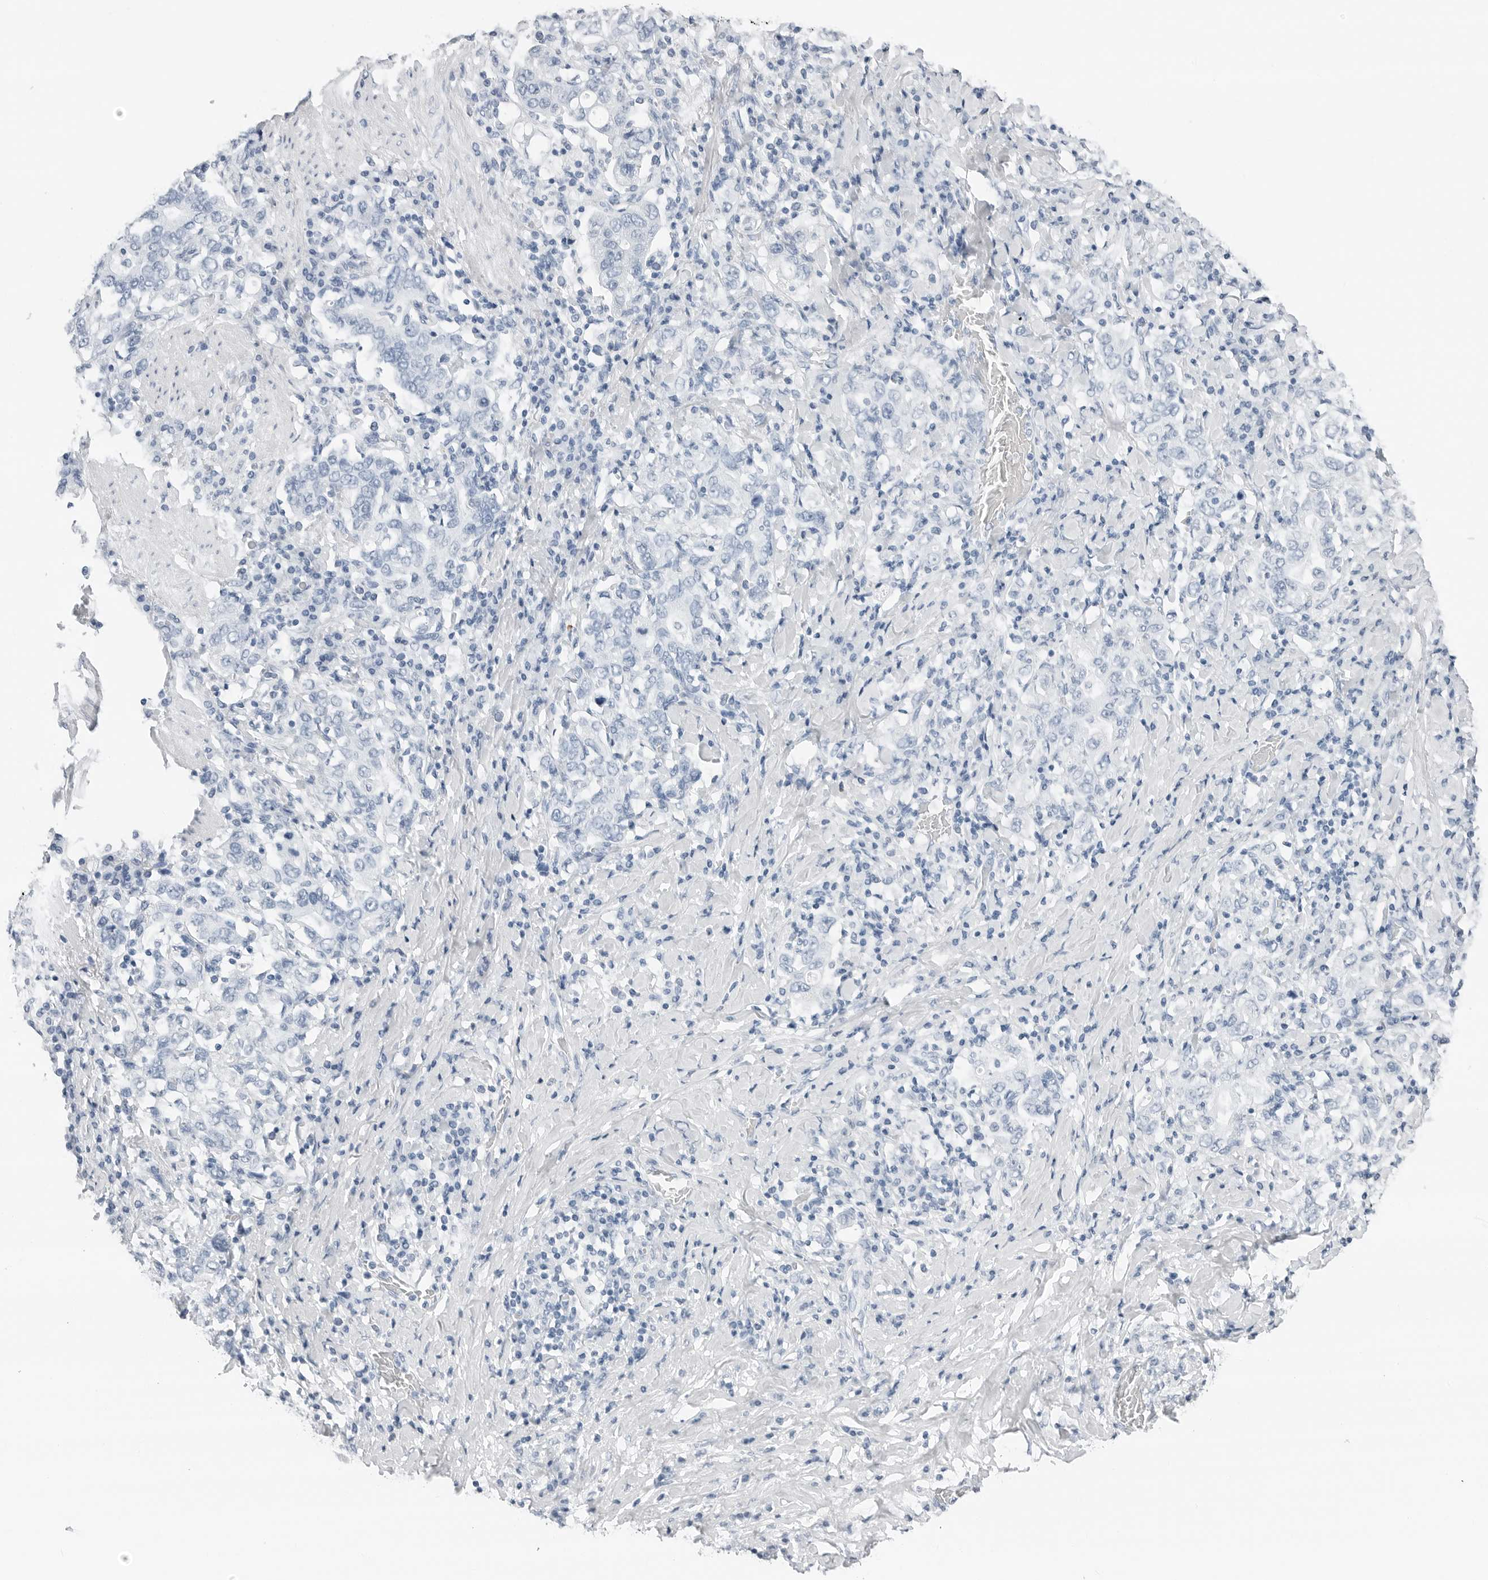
{"staining": {"intensity": "negative", "quantity": "none", "location": "none"}, "tissue": "stomach cancer", "cell_type": "Tumor cells", "image_type": "cancer", "snomed": [{"axis": "morphology", "description": "Adenocarcinoma, NOS"}, {"axis": "topography", "description": "Stomach, upper"}], "caption": "Micrograph shows no protein staining in tumor cells of stomach cancer tissue. (DAB (3,3'-diaminobenzidine) IHC visualized using brightfield microscopy, high magnification).", "gene": "SLPI", "patient": {"sex": "male", "age": 62}}